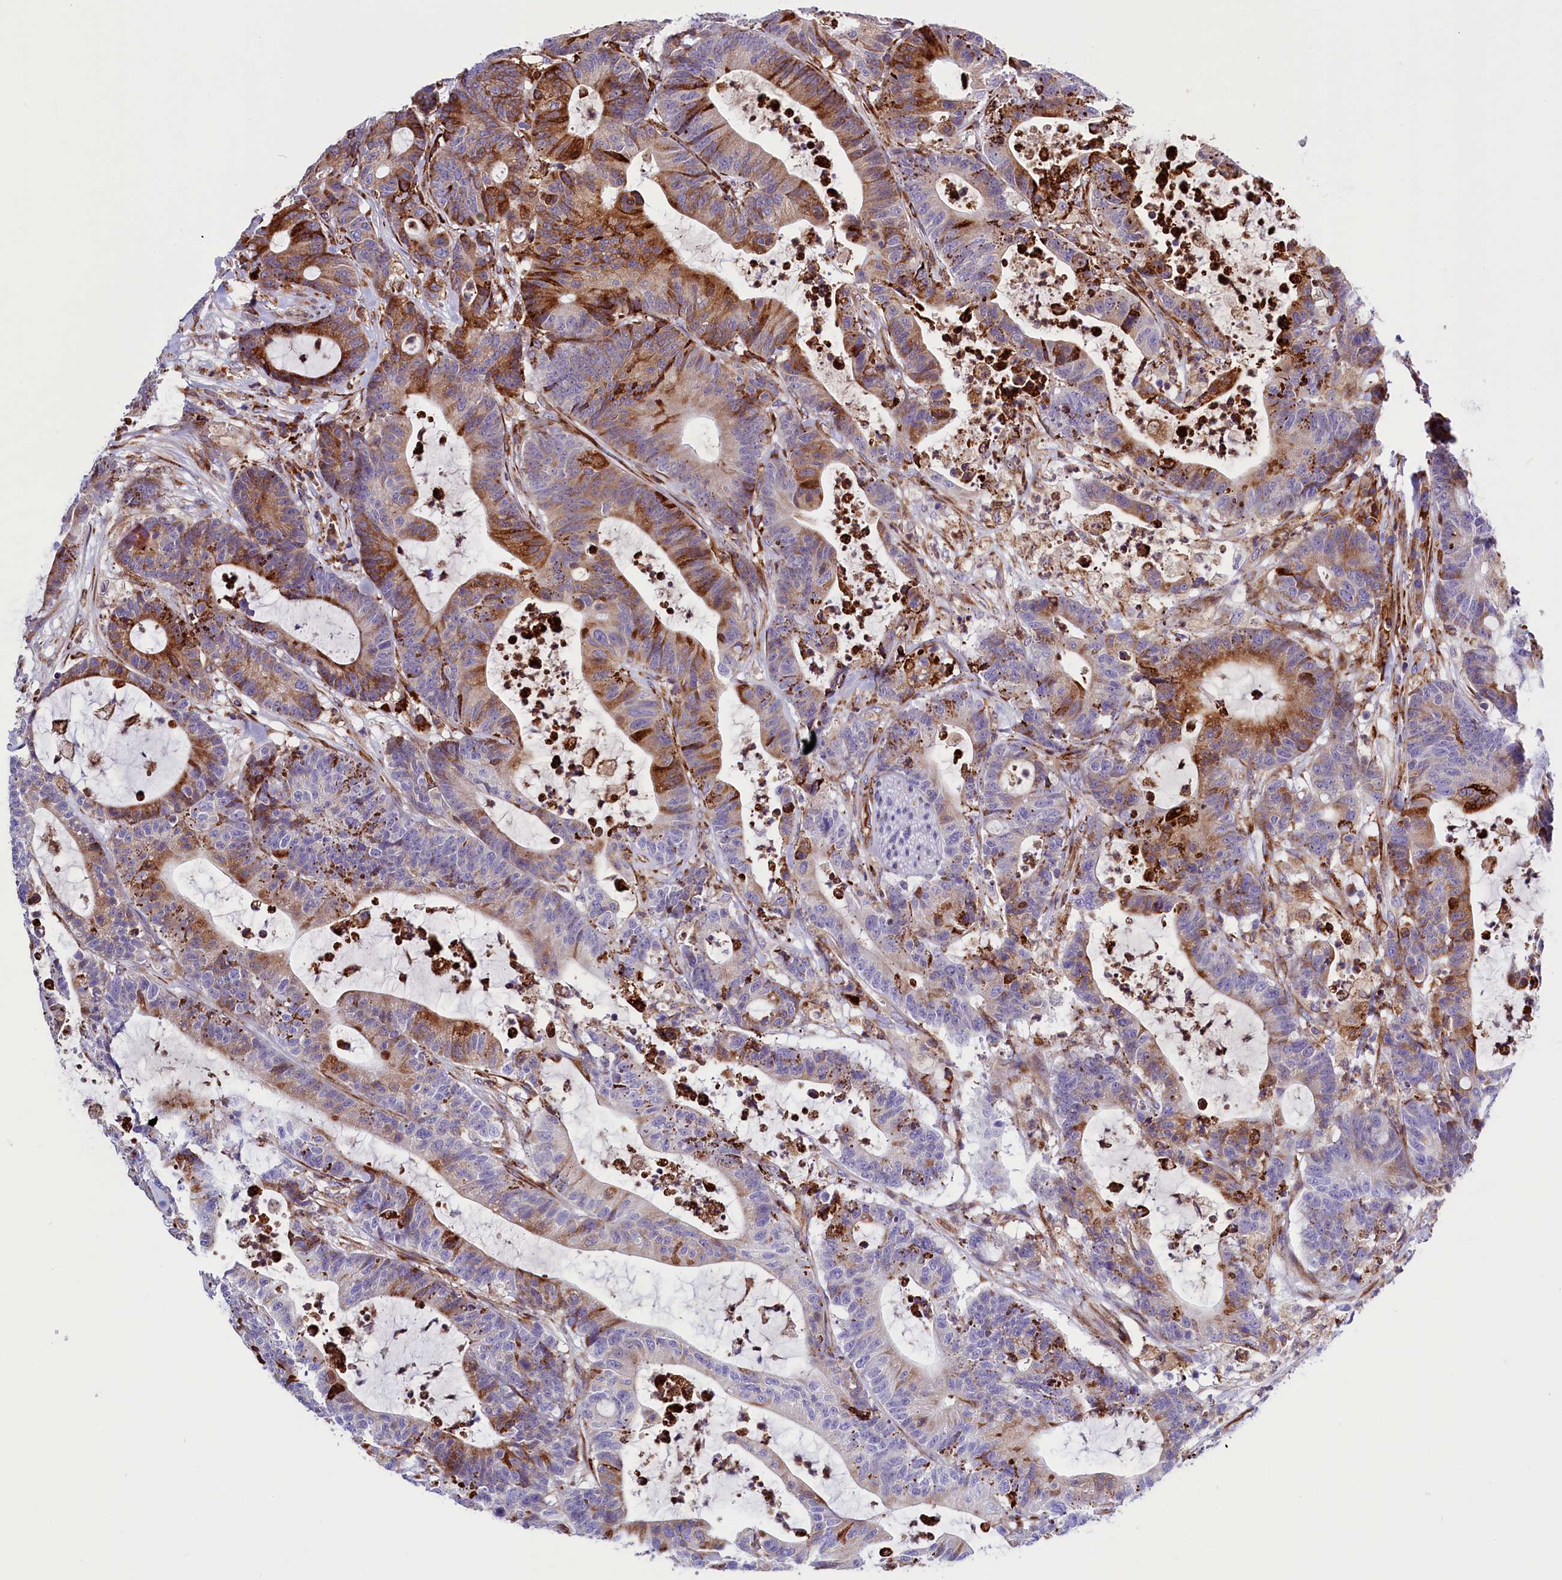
{"staining": {"intensity": "moderate", "quantity": "25%-75%", "location": "cytoplasmic/membranous"}, "tissue": "colorectal cancer", "cell_type": "Tumor cells", "image_type": "cancer", "snomed": [{"axis": "morphology", "description": "Adenocarcinoma, NOS"}, {"axis": "topography", "description": "Colon"}], "caption": "An immunohistochemistry photomicrograph of tumor tissue is shown. Protein staining in brown labels moderate cytoplasmic/membranous positivity in colorectal adenocarcinoma within tumor cells. Nuclei are stained in blue.", "gene": "CMTR2", "patient": {"sex": "female", "age": 84}}